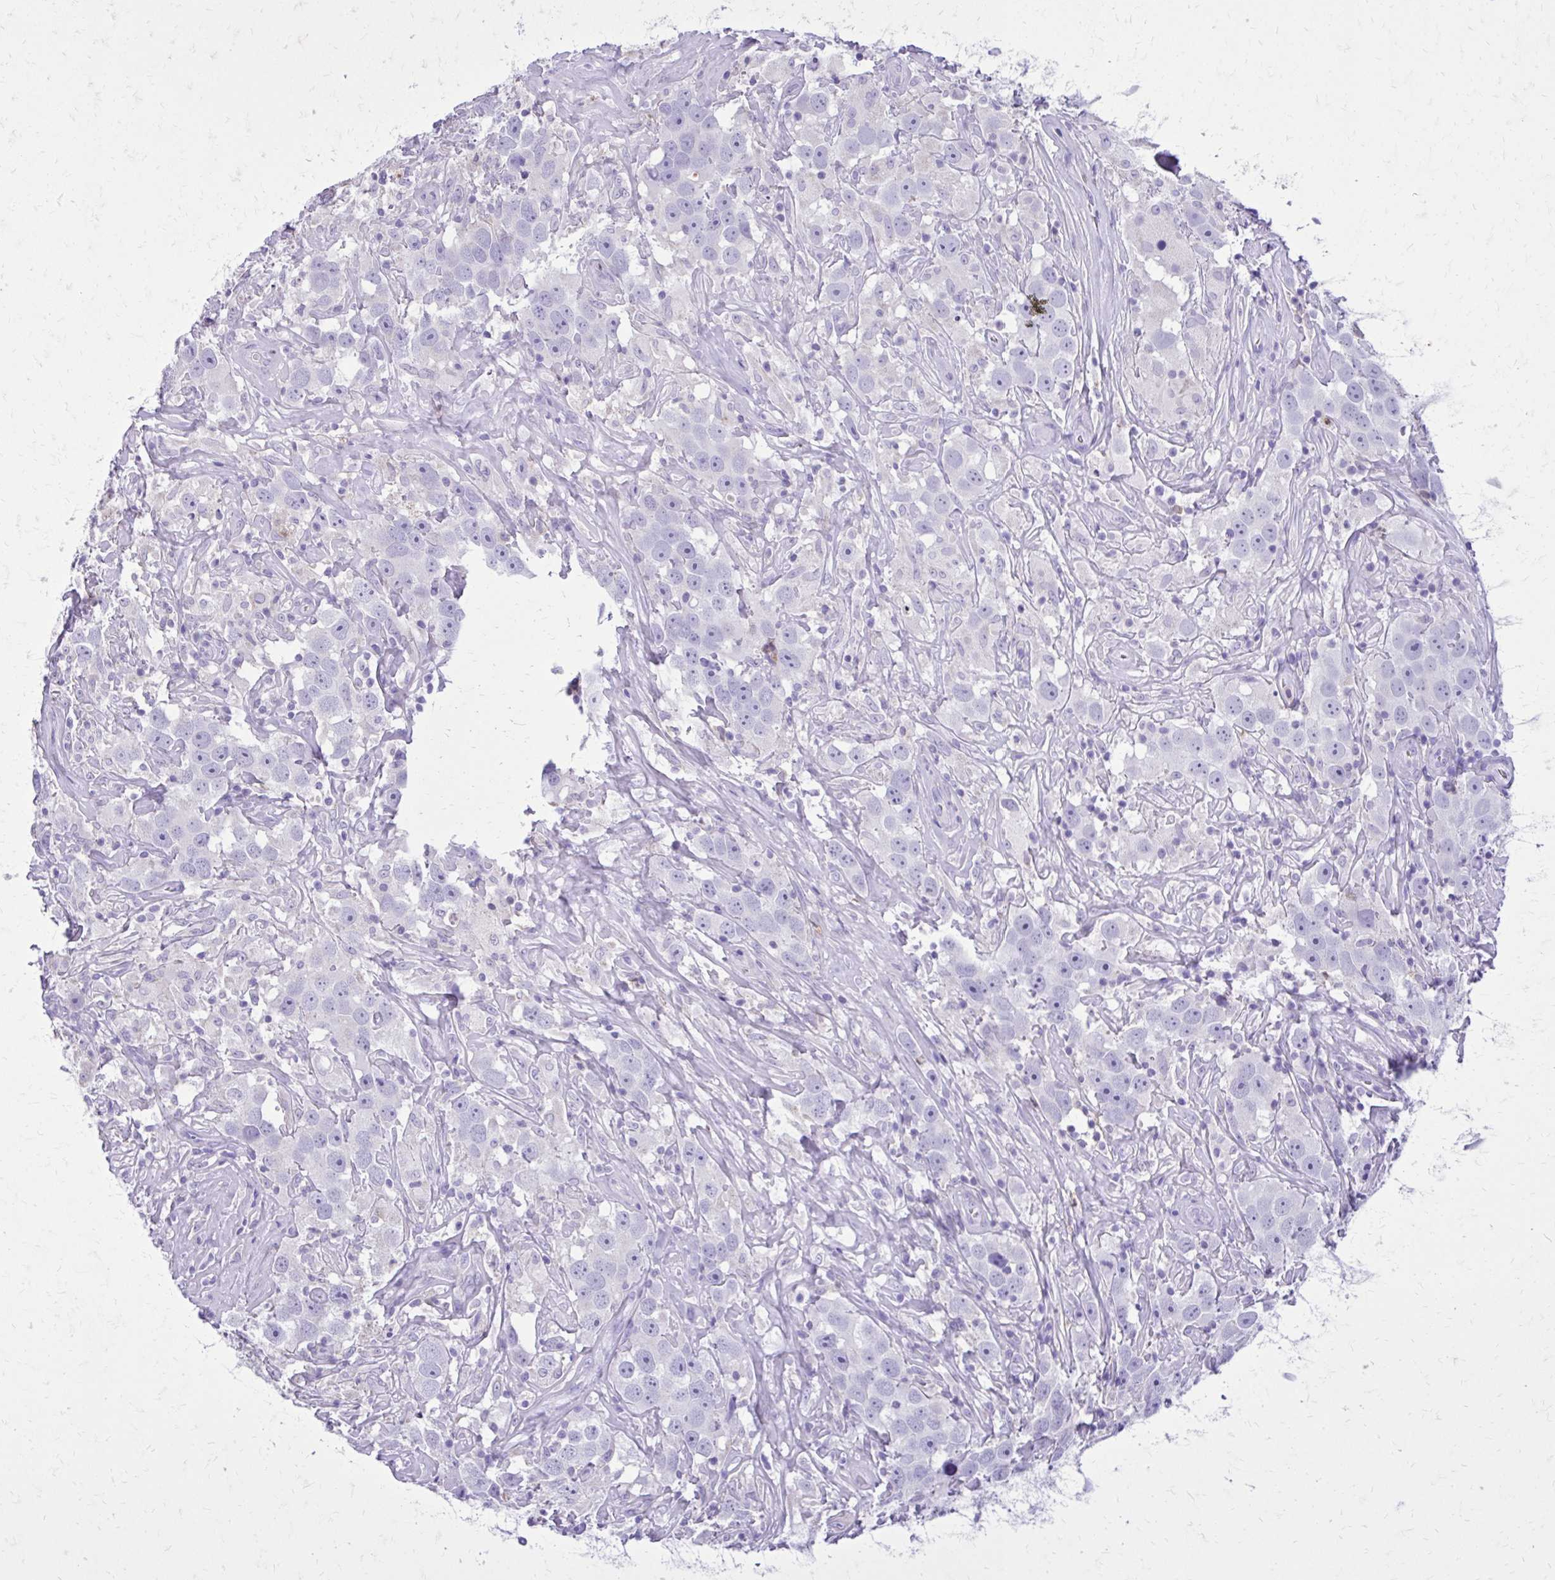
{"staining": {"intensity": "negative", "quantity": "none", "location": "none"}, "tissue": "testis cancer", "cell_type": "Tumor cells", "image_type": "cancer", "snomed": [{"axis": "morphology", "description": "Seminoma, NOS"}, {"axis": "topography", "description": "Testis"}], "caption": "The immunohistochemistry micrograph has no significant expression in tumor cells of testis seminoma tissue.", "gene": "CAT", "patient": {"sex": "male", "age": 49}}